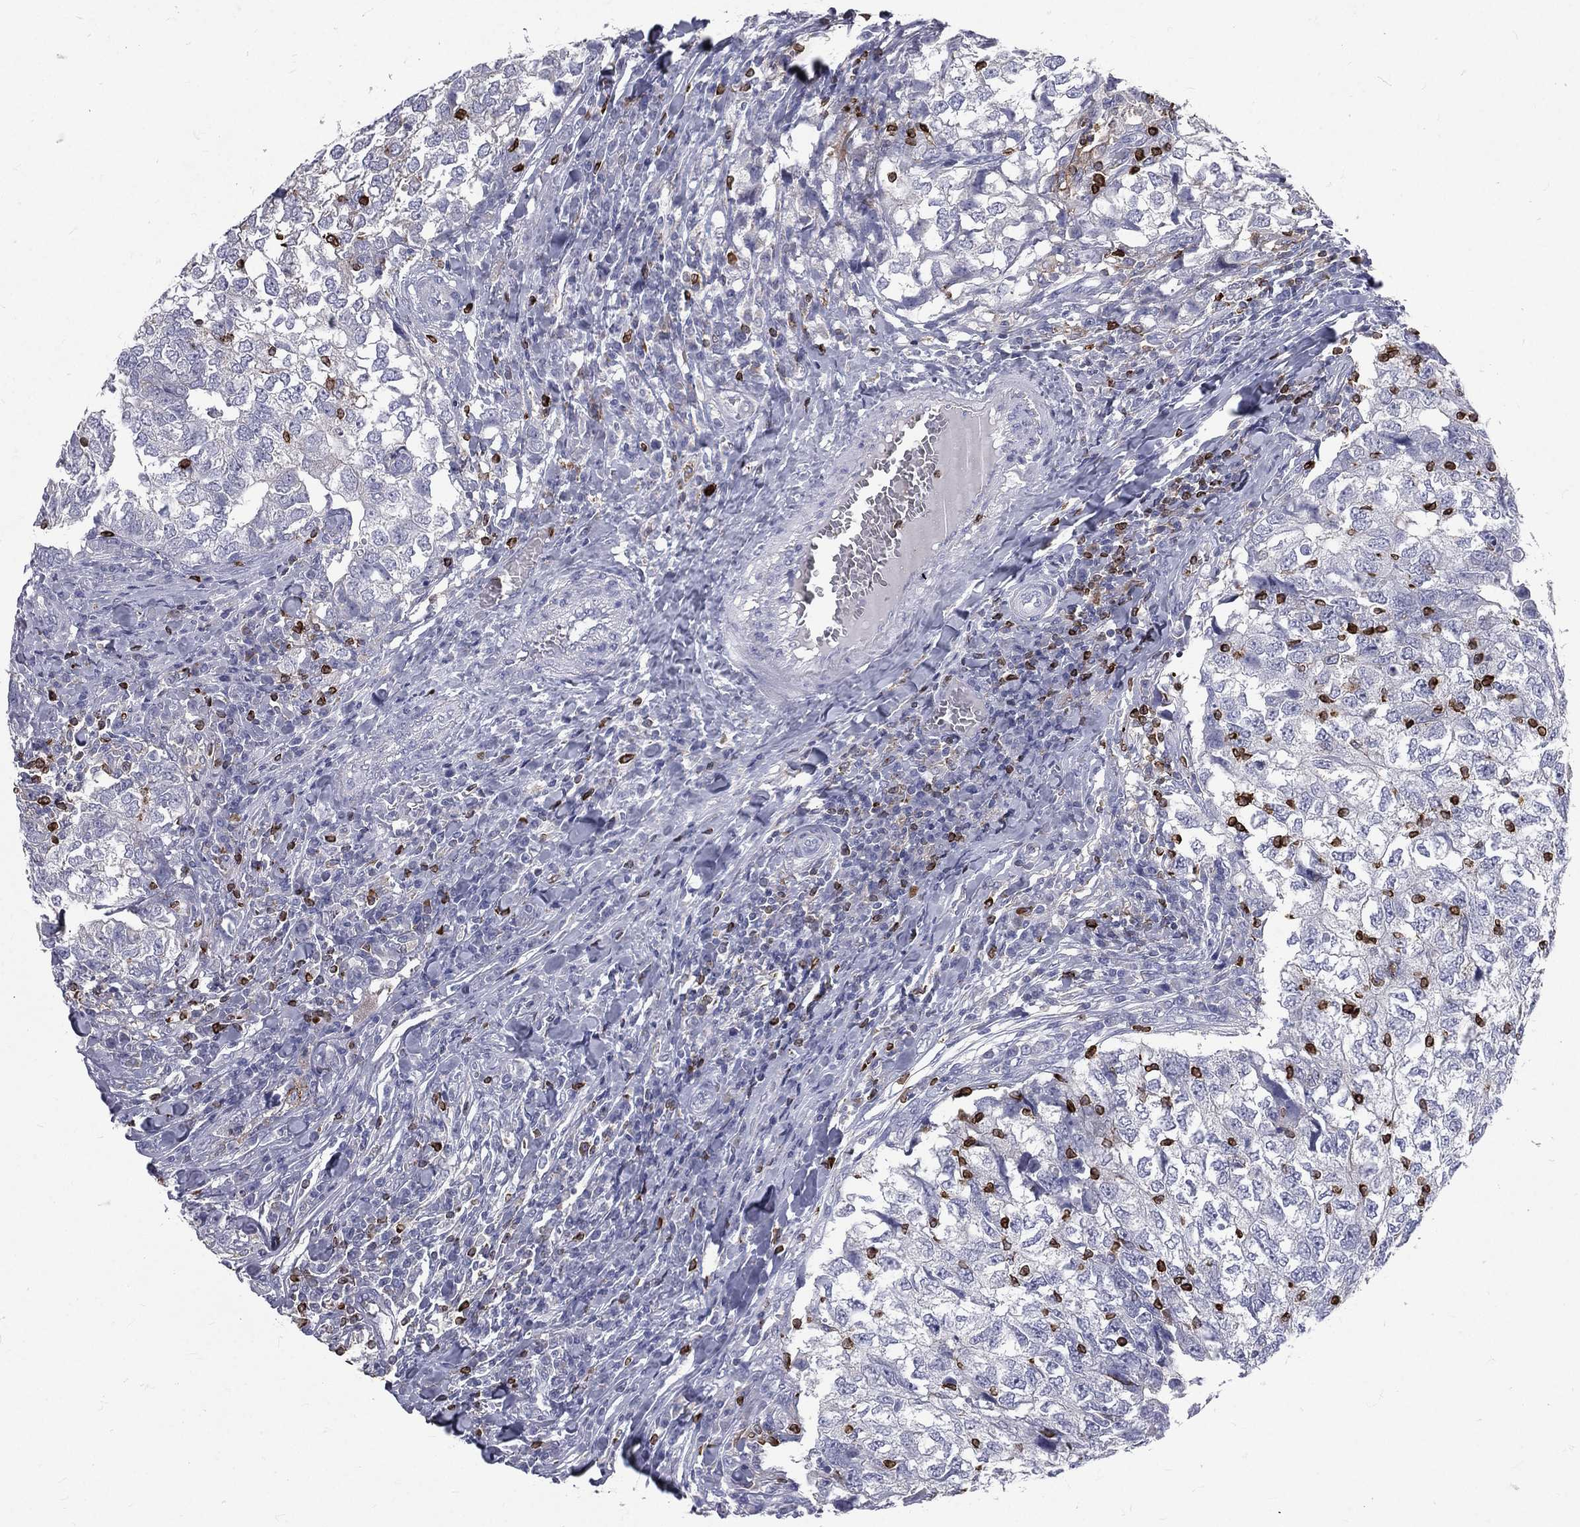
{"staining": {"intensity": "negative", "quantity": "none", "location": "none"}, "tissue": "breast cancer", "cell_type": "Tumor cells", "image_type": "cancer", "snomed": [{"axis": "morphology", "description": "Duct carcinoma"}, {"axis": "topography", "description": "Breast"}], "caption": "Tumor cells show no significant protein expression in breast cancer. Brightfield microscopy of immunohistochemistry stained with DAB (brown) and hematoxylin (blue), captured at high magnification.", "gene": "CTSW", "patient": {"sex": "female", "age": 30}}